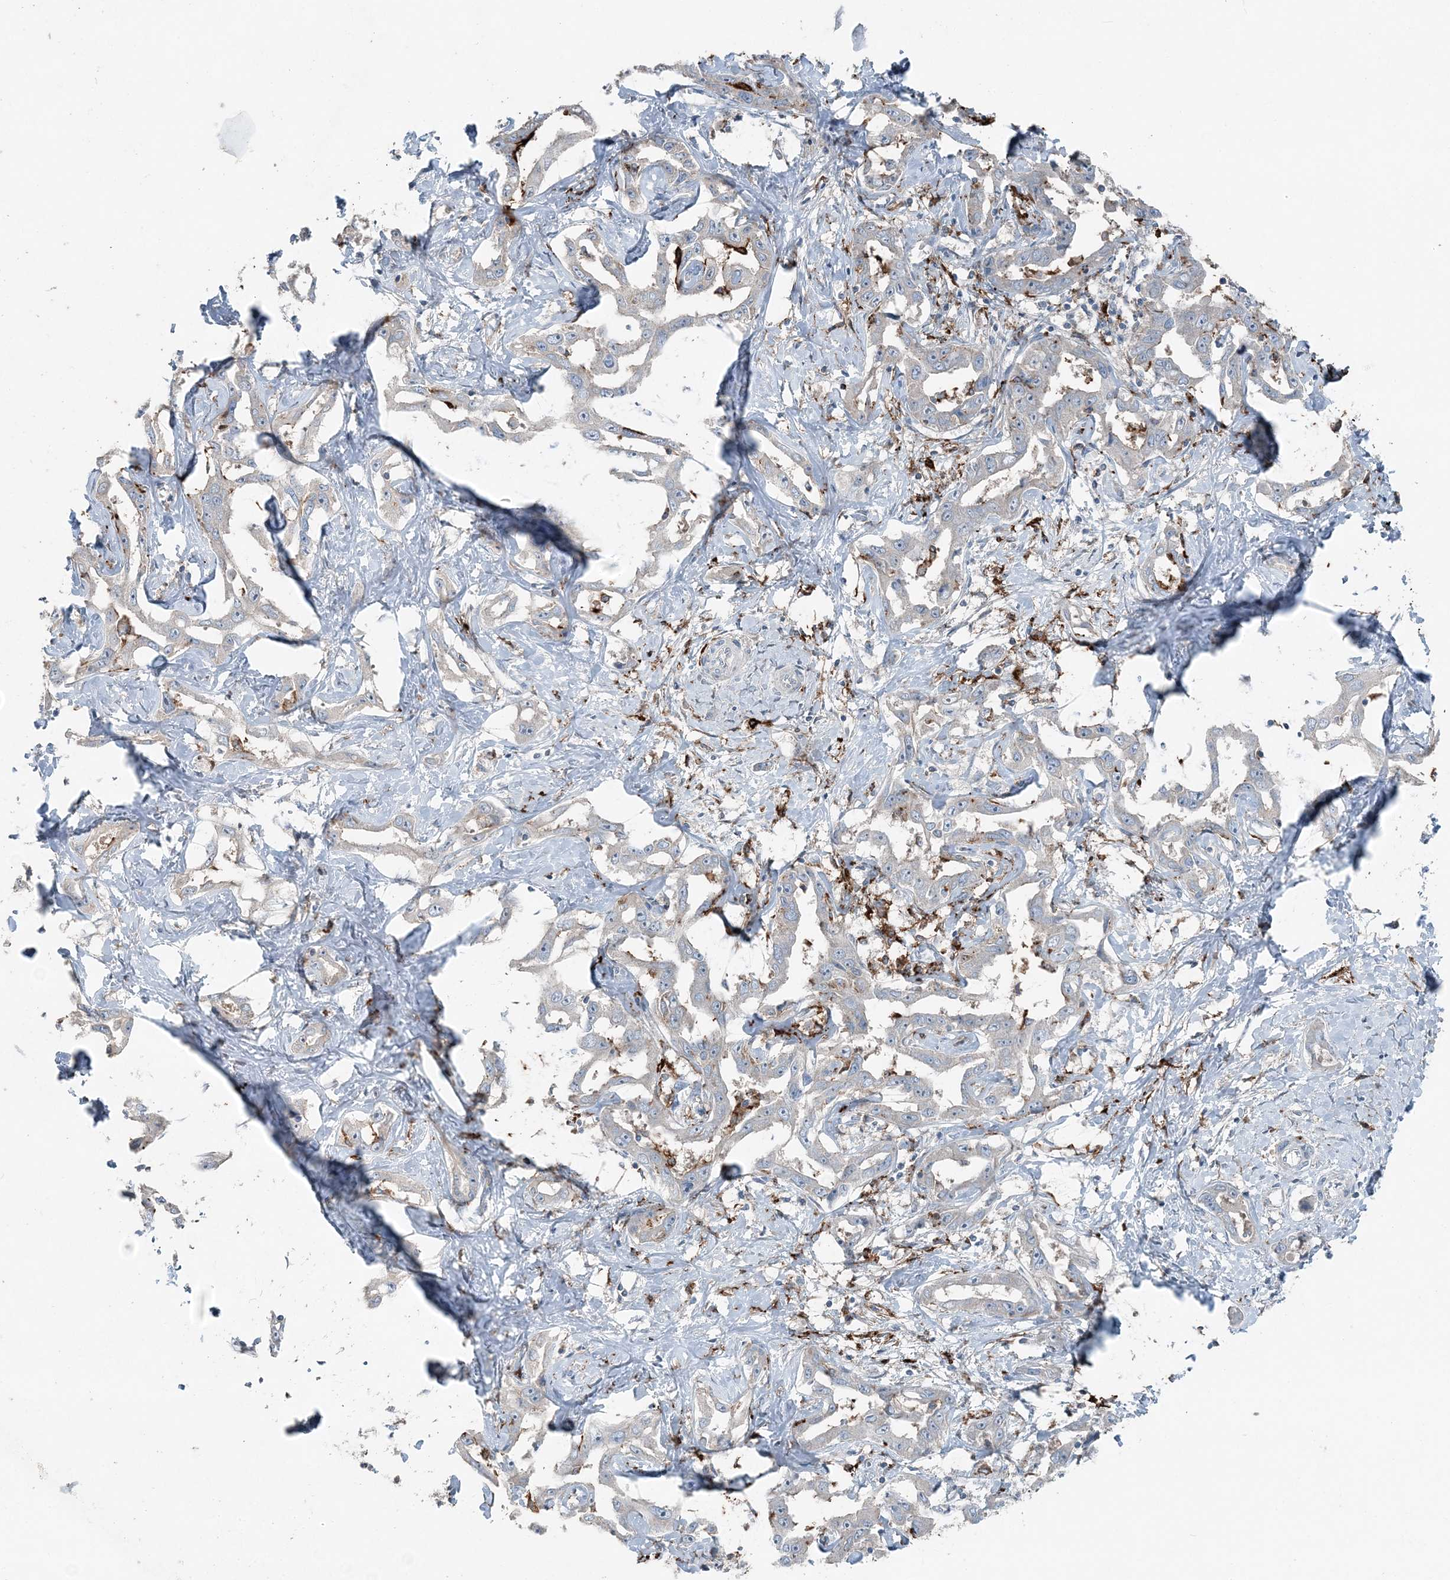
{"staining": {"intensity": "negative", "quantity": "none", "location": "none"}, "tissue": "liver cancer", "cell_type": "Tumor cells", "image_type": "cancer", "snomed": [{"axis": "morphology", "description": "Cholangiocarcinoma"}, {"axis": "topography", "description": "Liver"}], "caption": "This micrograph is of liver cholangiocarcinoma stained with immunohistochemistry (IHC) to label a protein in brown with the nuclei are counter-stained blue. There is no positivity in tumor cells.", "gene": "KY", "patient": {"sex": "male", "age": 59}}